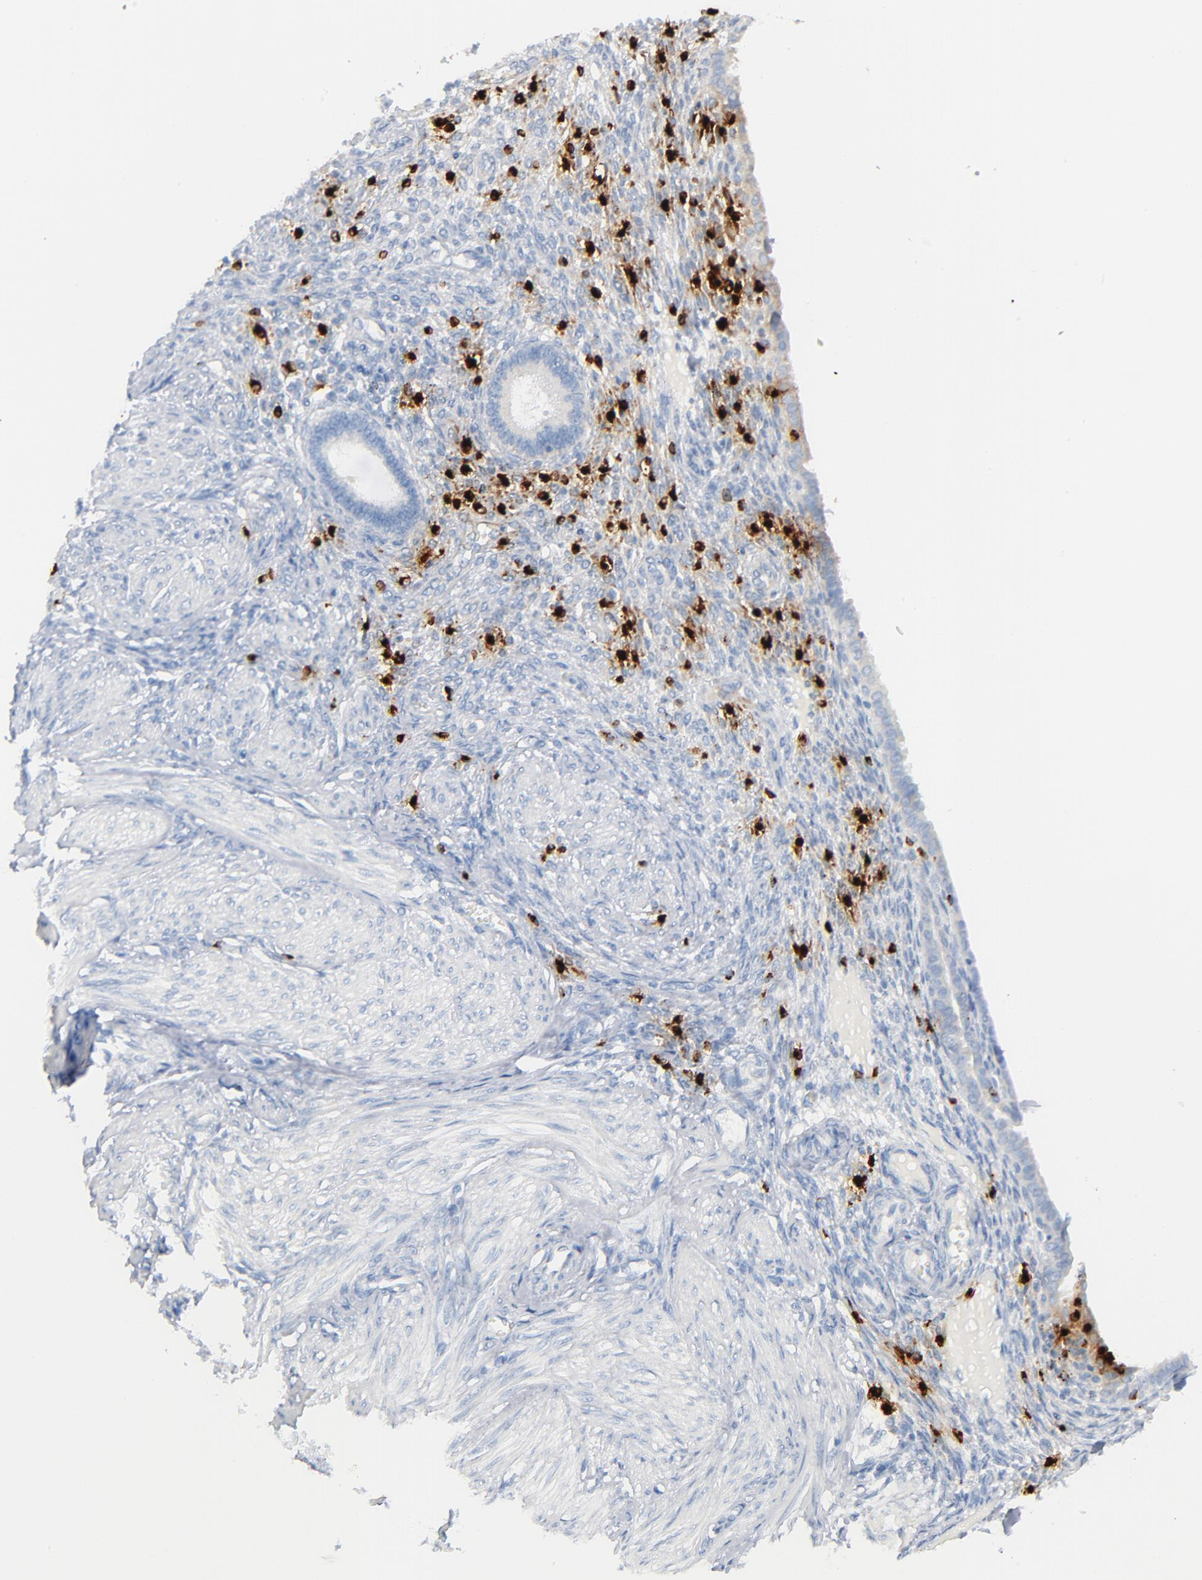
{"staining": {"intensity": "negative", "quantity": "none", "location": "none"}, "tissue": "endometrium", "cell_type": "Cells in endometrial stroma", "image_type": "normal", "snomed": [{"axis": "morphology", "description": "Normal tissue, NOS"}, {"axis": "topography", "description": "Endometrium"}], "caption": "An immunohistochemistry histopathology image of unremarkable endometrium is shown. There is no staining in cells in endometrial stroma of endometrium.", "gene": "GZMB", "patient": {"sex": "female", "age": 72}}